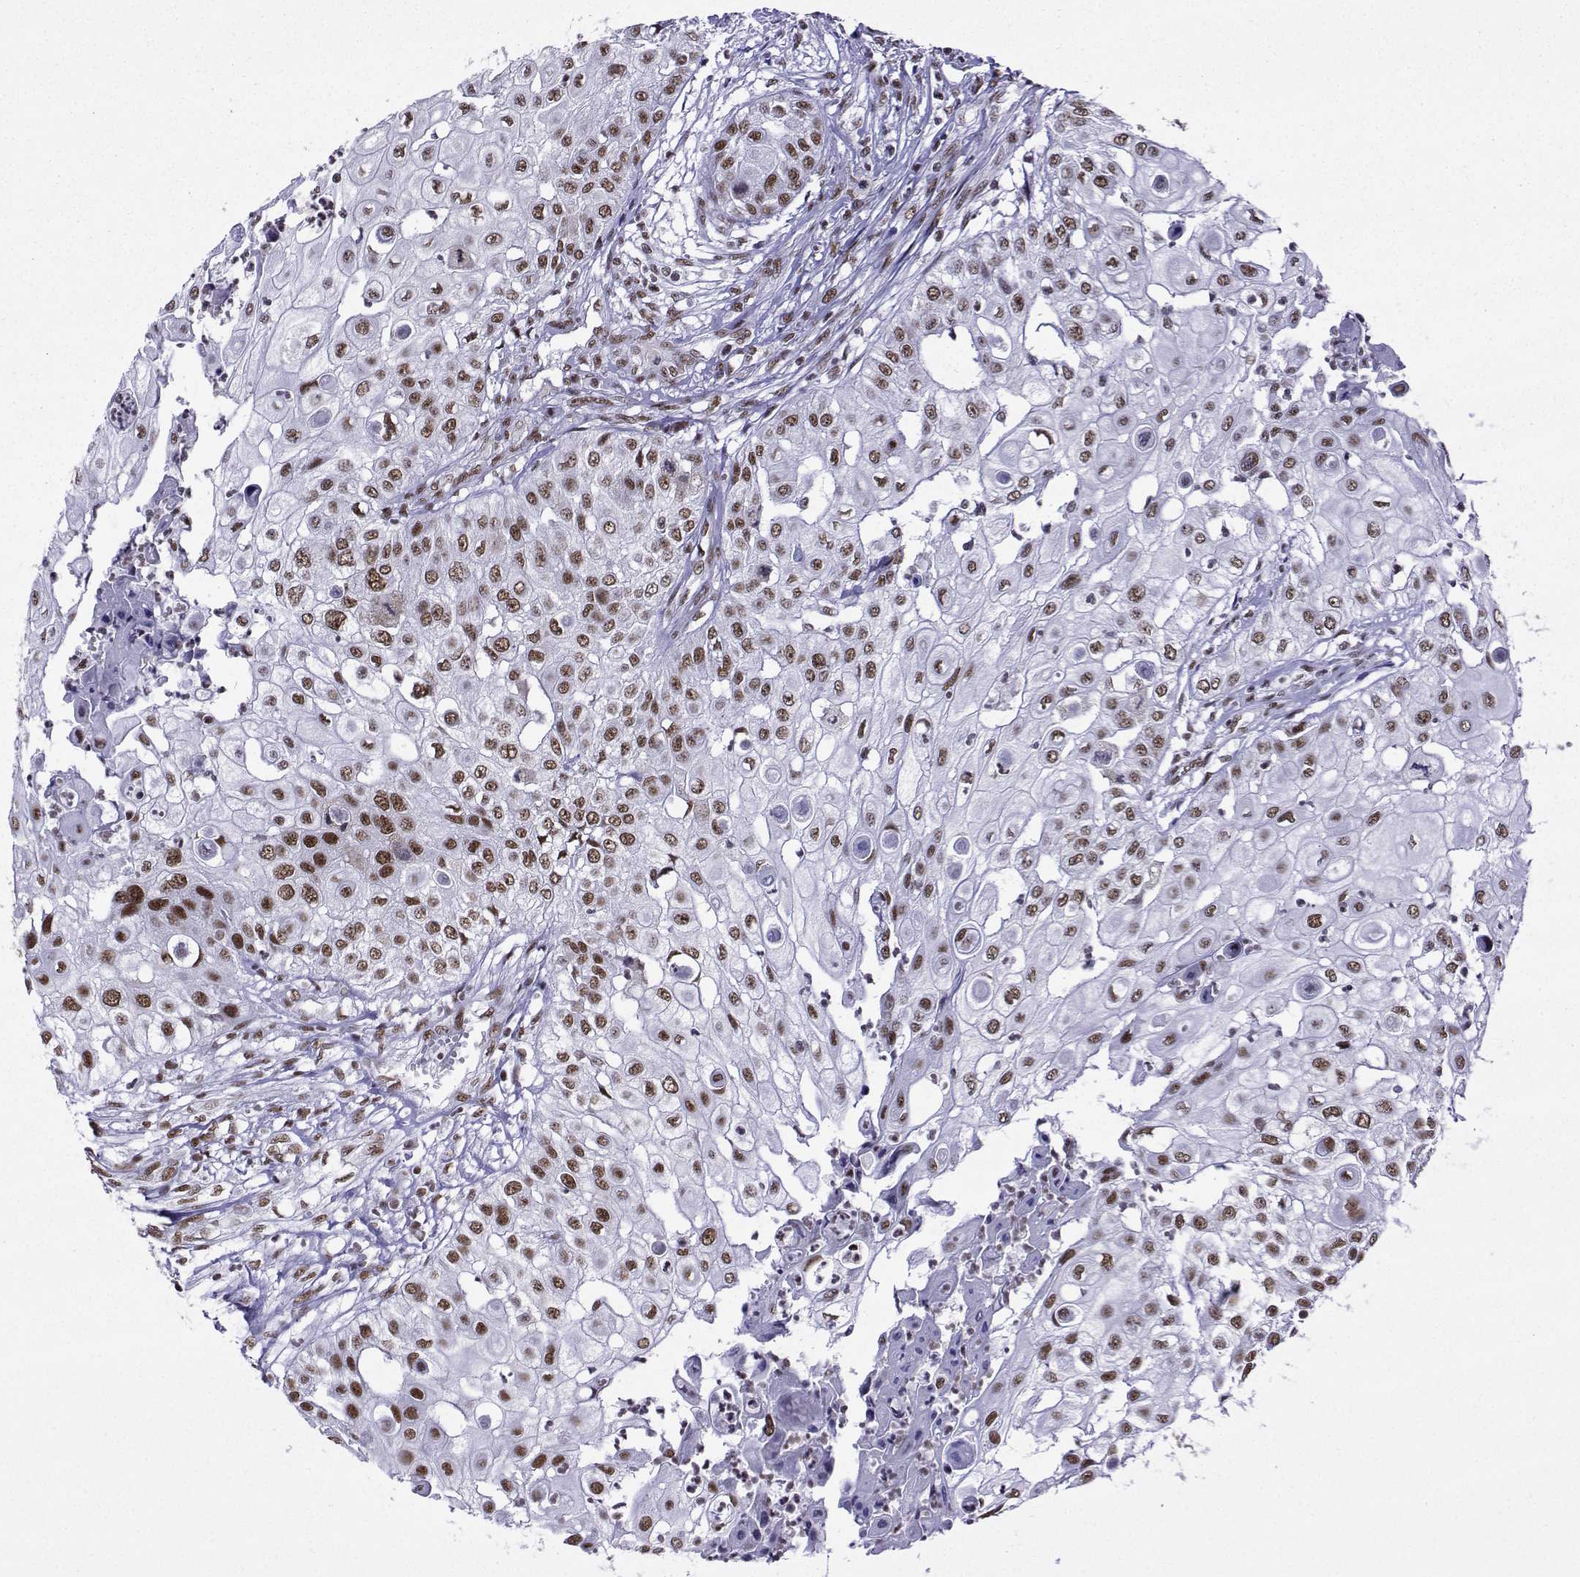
{"staining": {"intensity": "moderate", "quantity": "25%-75%", "location": "nuclear"}, "tissue": "urothelial cancer", "cell_type": "Tumor cells", "image_type": "cancer", "snomed": [{"axis": "morphology", "description": "Urothelial carcinoma, High grade"}, {"axis": "topography", "description": "Urinary bladder"}], "caption": "A micrograph showing moderate nuclear staining in about 25%-75% of tumor cells in urothelial carcinoma (high-grade), as visualized by brown immunohistochemical staining.", "gene": "SNRPB2", "patient": {"sex": "female", "age": 79}}